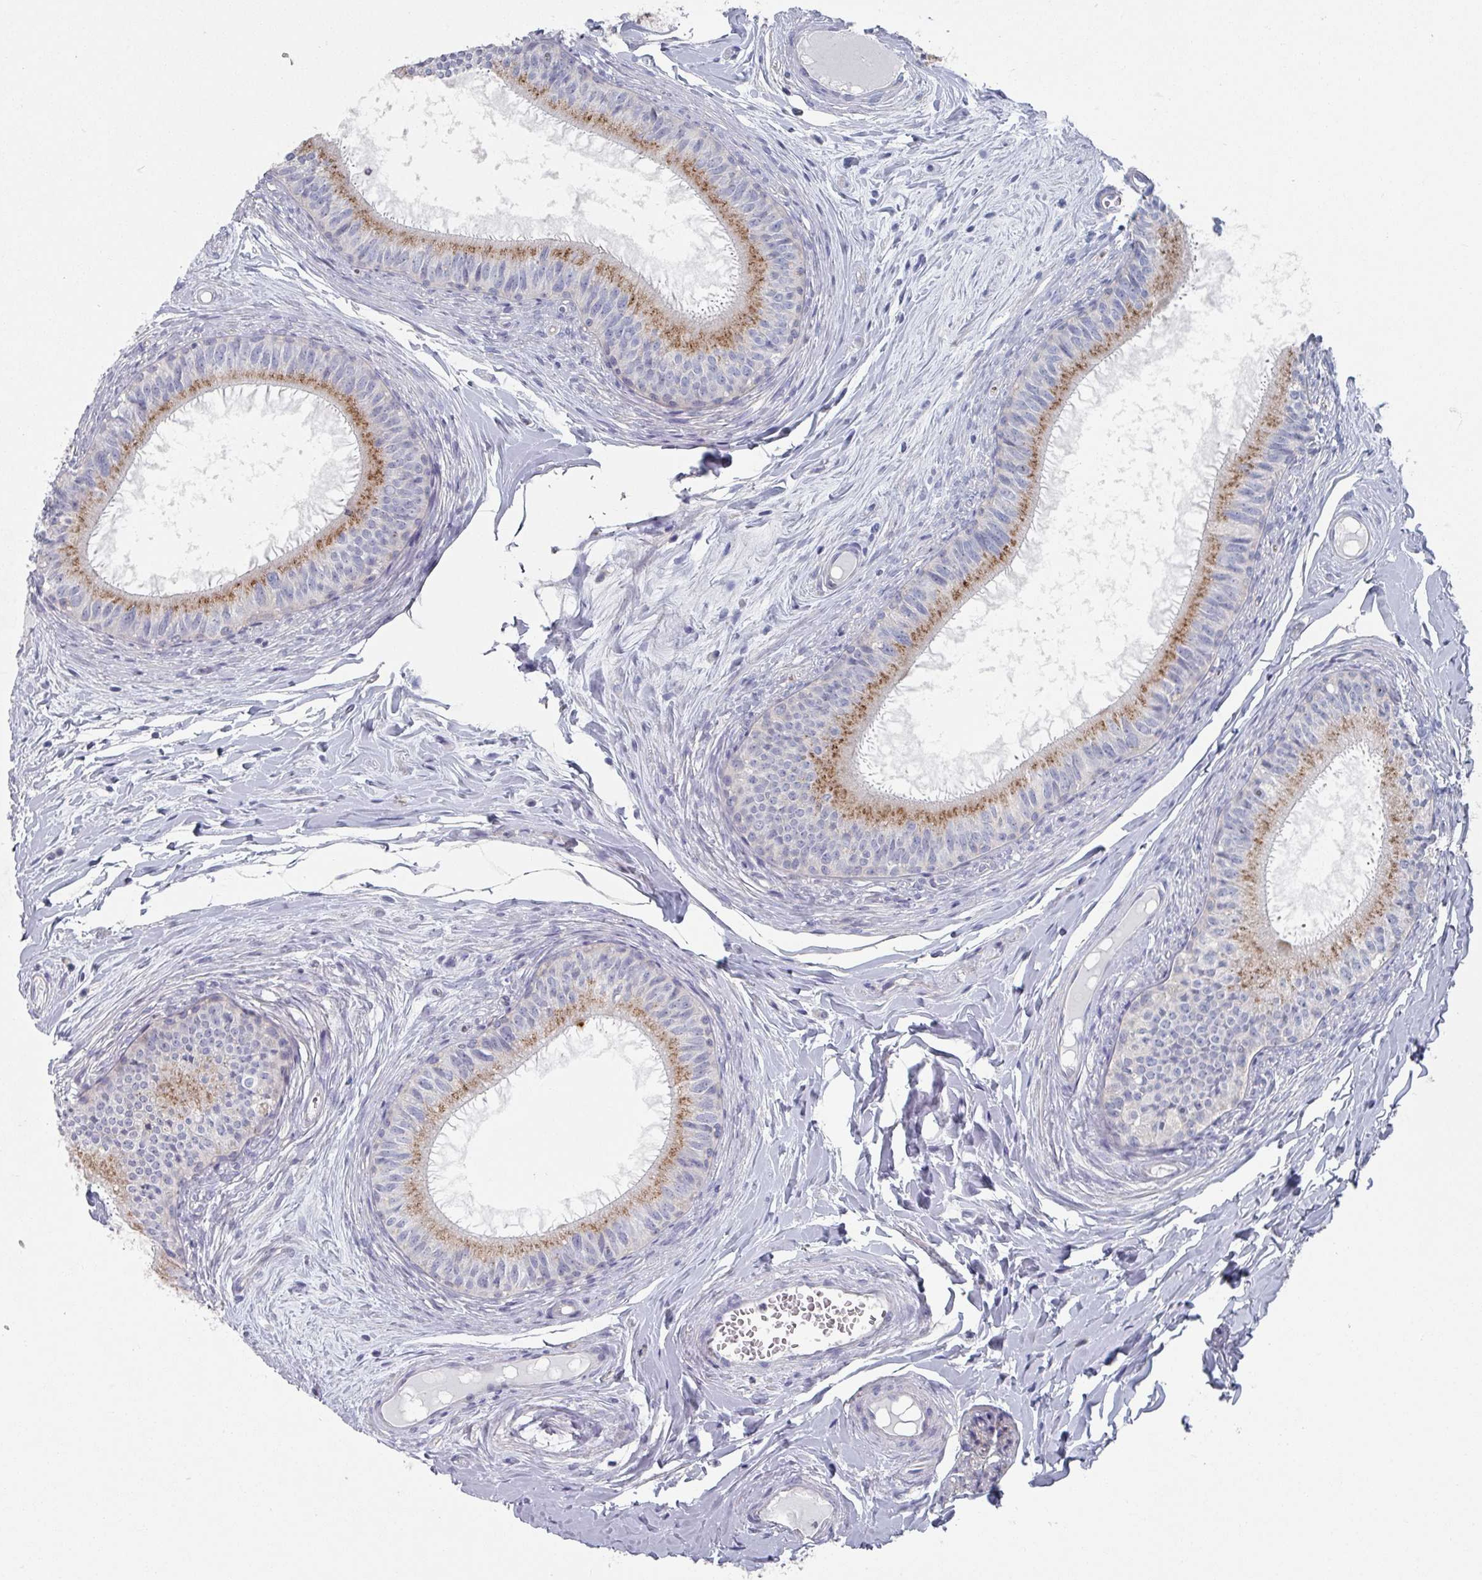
{"staining": {"intensity": "moderate", "quantity": "25%-75%", "location": "cytoplasmic/membranous"}, "tissue": "epididymis", "cell_type": "Glandular cells", "image_type": "normal", "snomed": [{"axis": "morphology", "description": "Normal tissue, NOS"}, {"axis": "topography", "description": "Epididymis"}], "caption": "Immunohistochemical staining of unremarkable human epididymis reveals medium levels of moderate cytoplasmic/membranous expression in about 25%-75% of glandular cells. (DAB = brown stain, brightfield microscopy at high magnification).", "gene": "EFL1", "patient": {"sex": "male", "age": 25}}